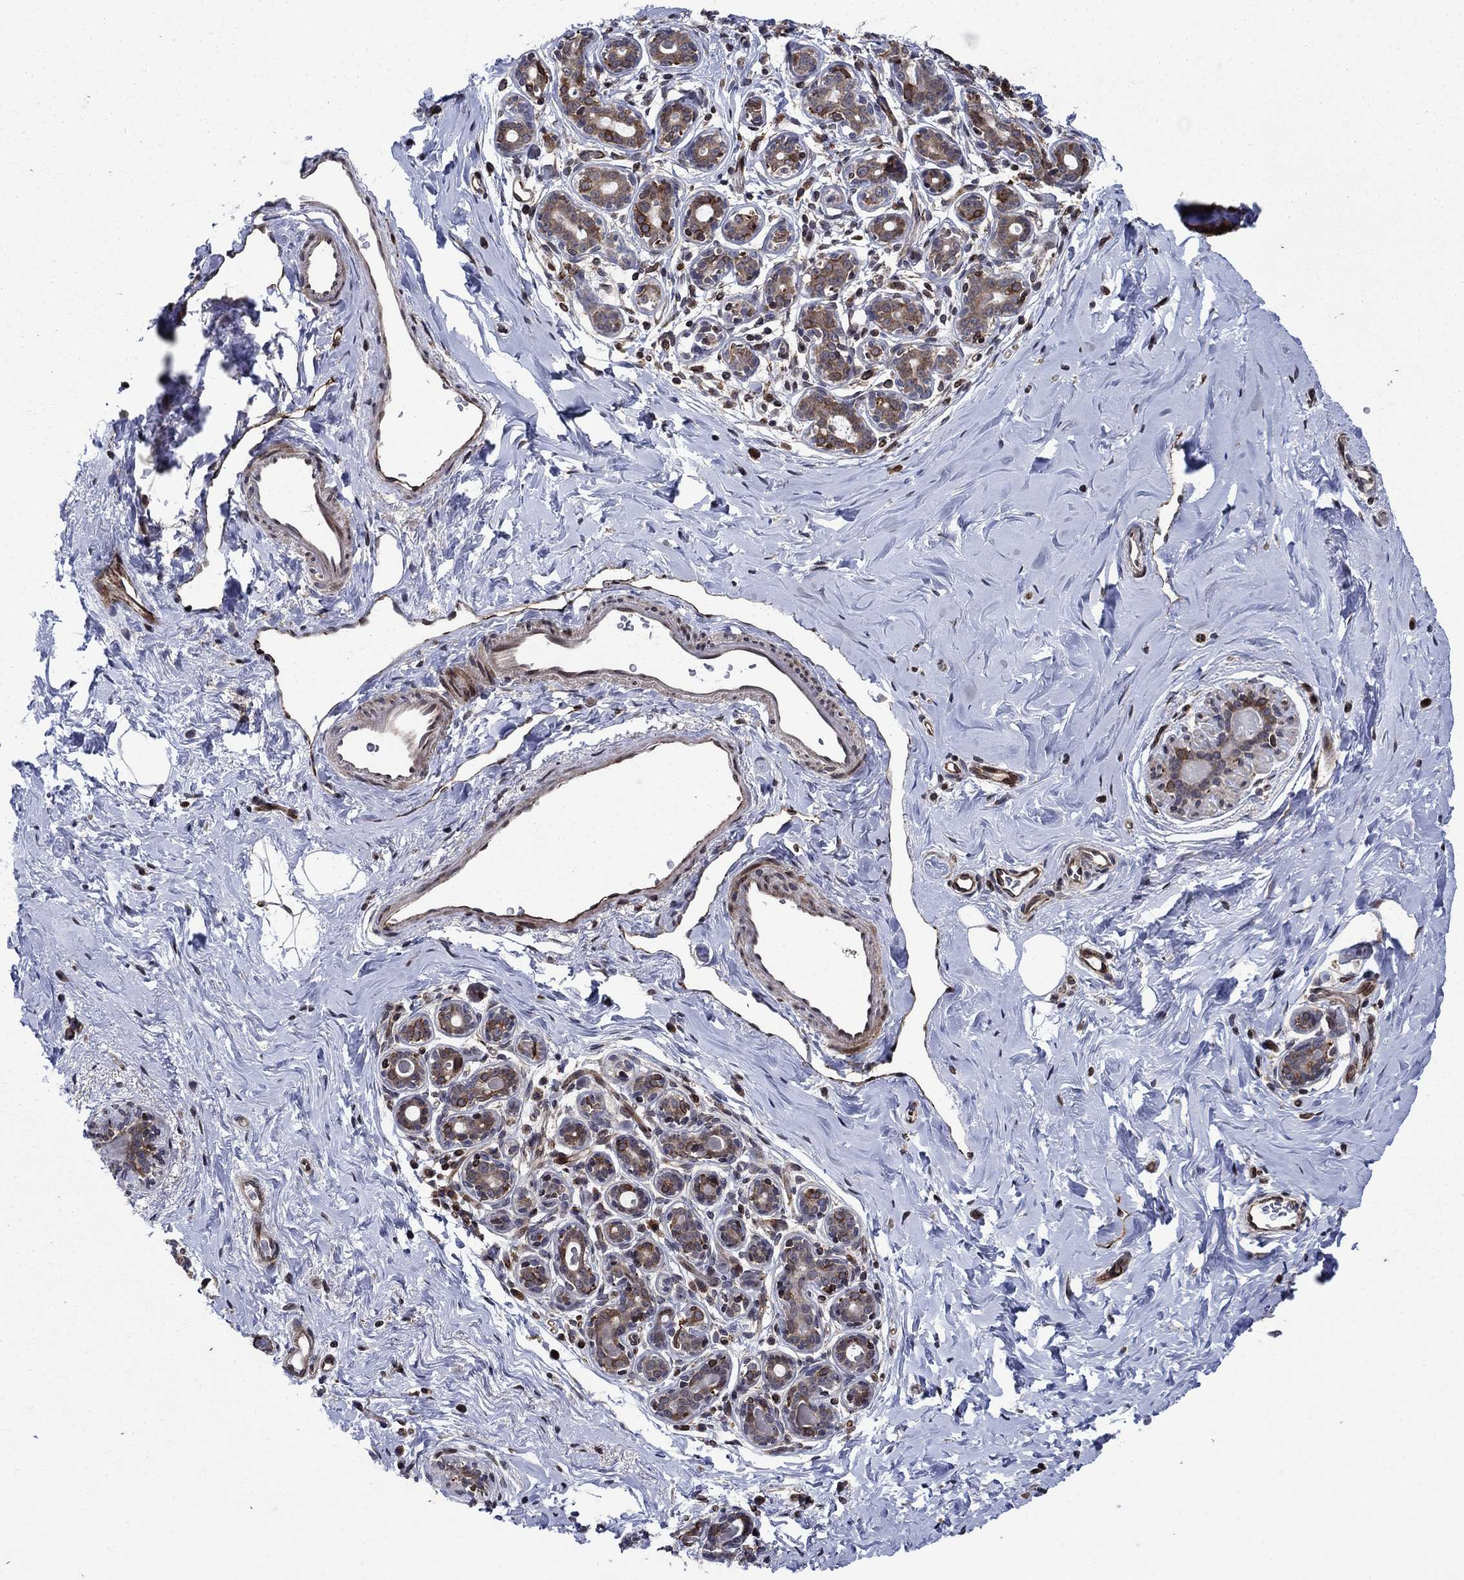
{"staining": {"intensity": "negative", "quantity": "none", "location": "none"}, "tissue": "breast", "cell_type": "Adipocytes", "image_type": "normal", "snomed": [{"axis": "morphology", "description": "Normal tissue, NOS"}, {"axis": "topography", "description": "Skin"}, {"axis": "topography", "description": "Breast"}], "caption": "The photomicrograph shows no staining of adipocytes in benign breast. (Immunohistochemistry (ihc), brightfield microscopy, high magnification).", "gene": "DHRS7", "patient": {"sex": "female", "age": 43}}